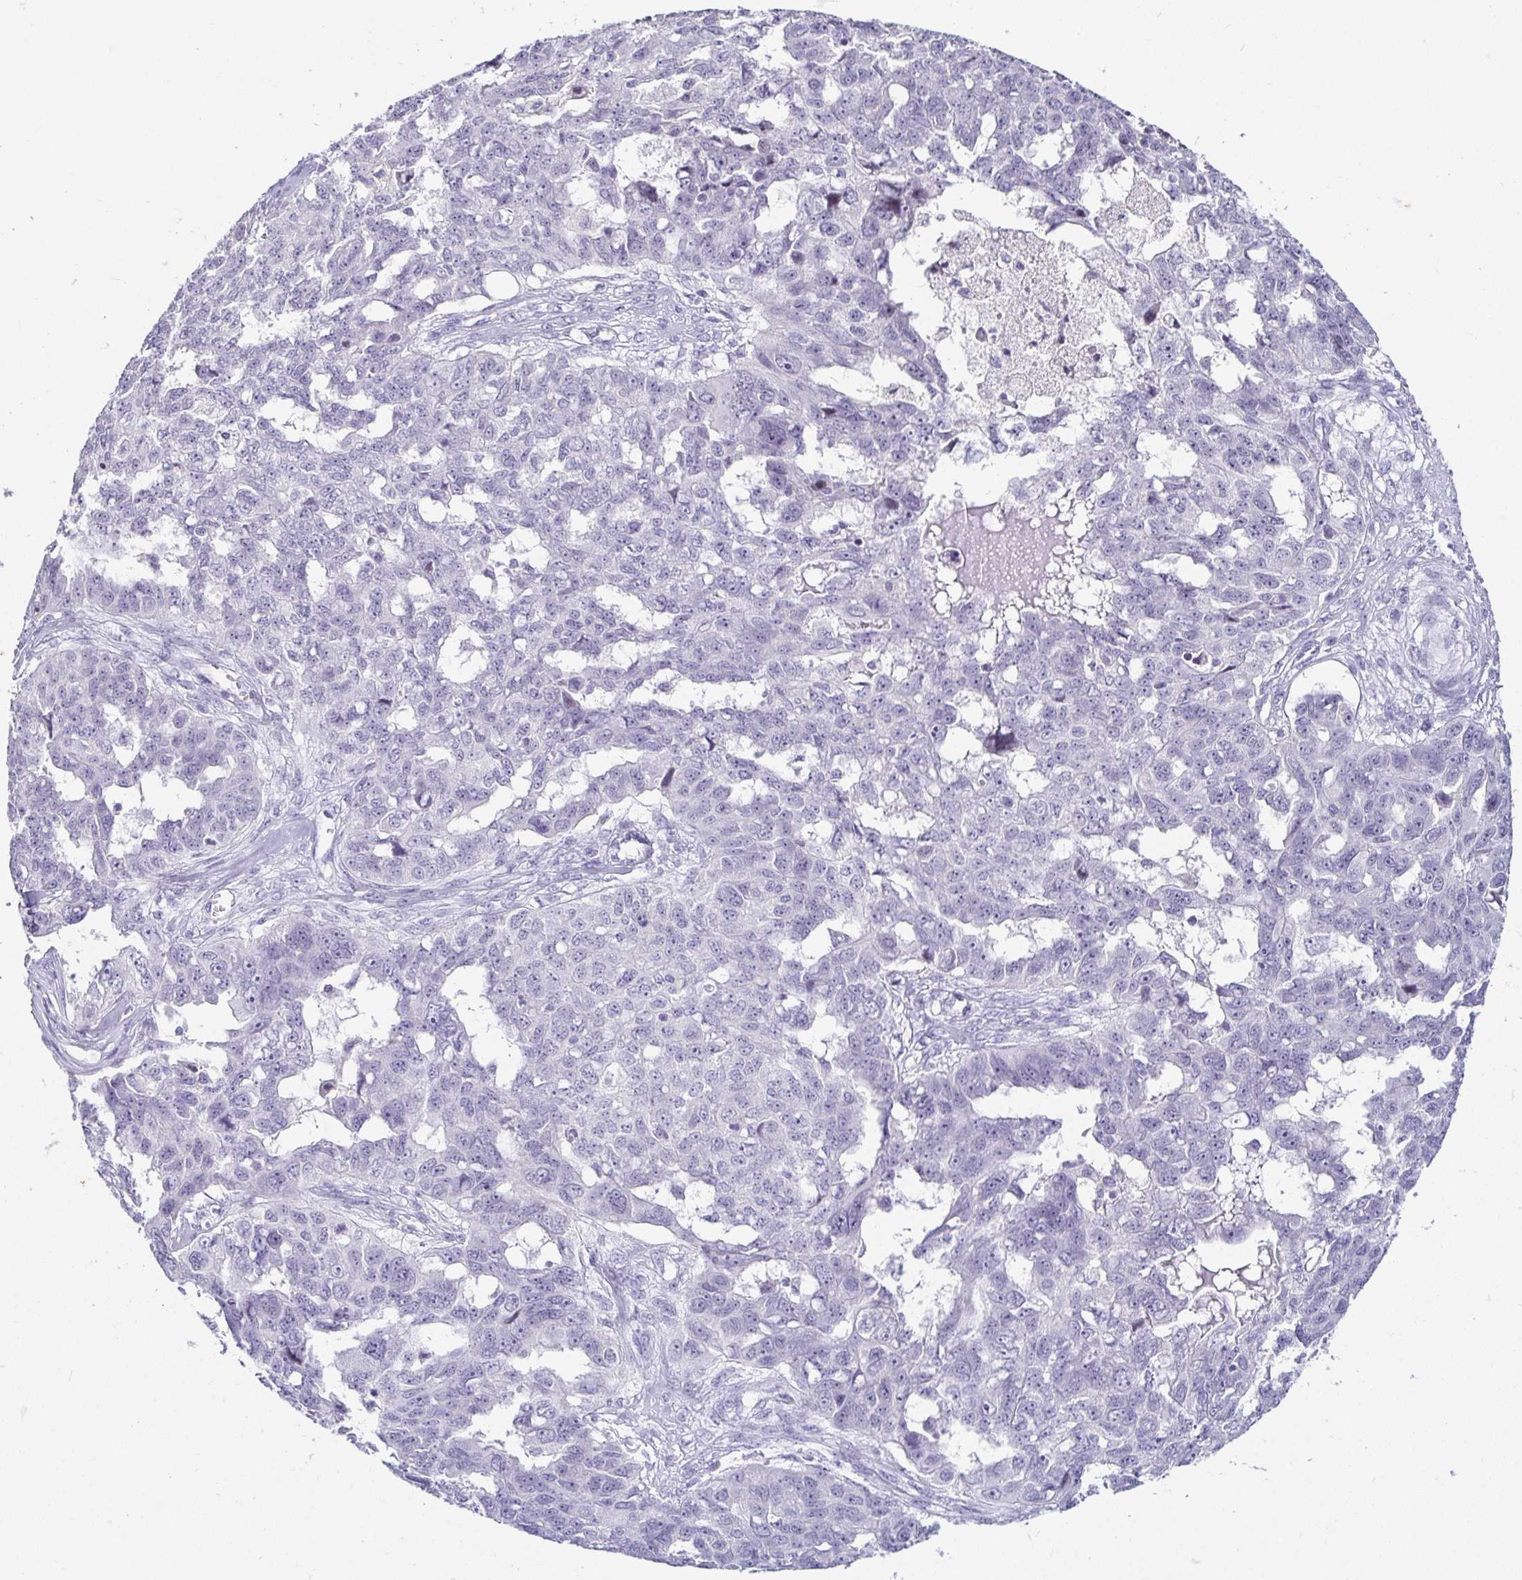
{"staining": {"intensity": "negative", "quantity": "none", "location": "none"}, "tissue": "ovarian cancer", "cell_type": "Tumor cells", "image_type": "cancer", "snomed": [{"axis": "morphology", "description": "Carcinoma, endometroid"}, {"axis": "topography", "description": "Ovary"}], "caption": "An immunohistochemistry (IHC) histopathology image of ovarian cancer (endometroid carcinoma) is shown. There is no staining in tumor cells of ovarian cancer (endometroid carcinoma).", "gene": "CR2", "patient": {"sex": "female", "age": 70}}